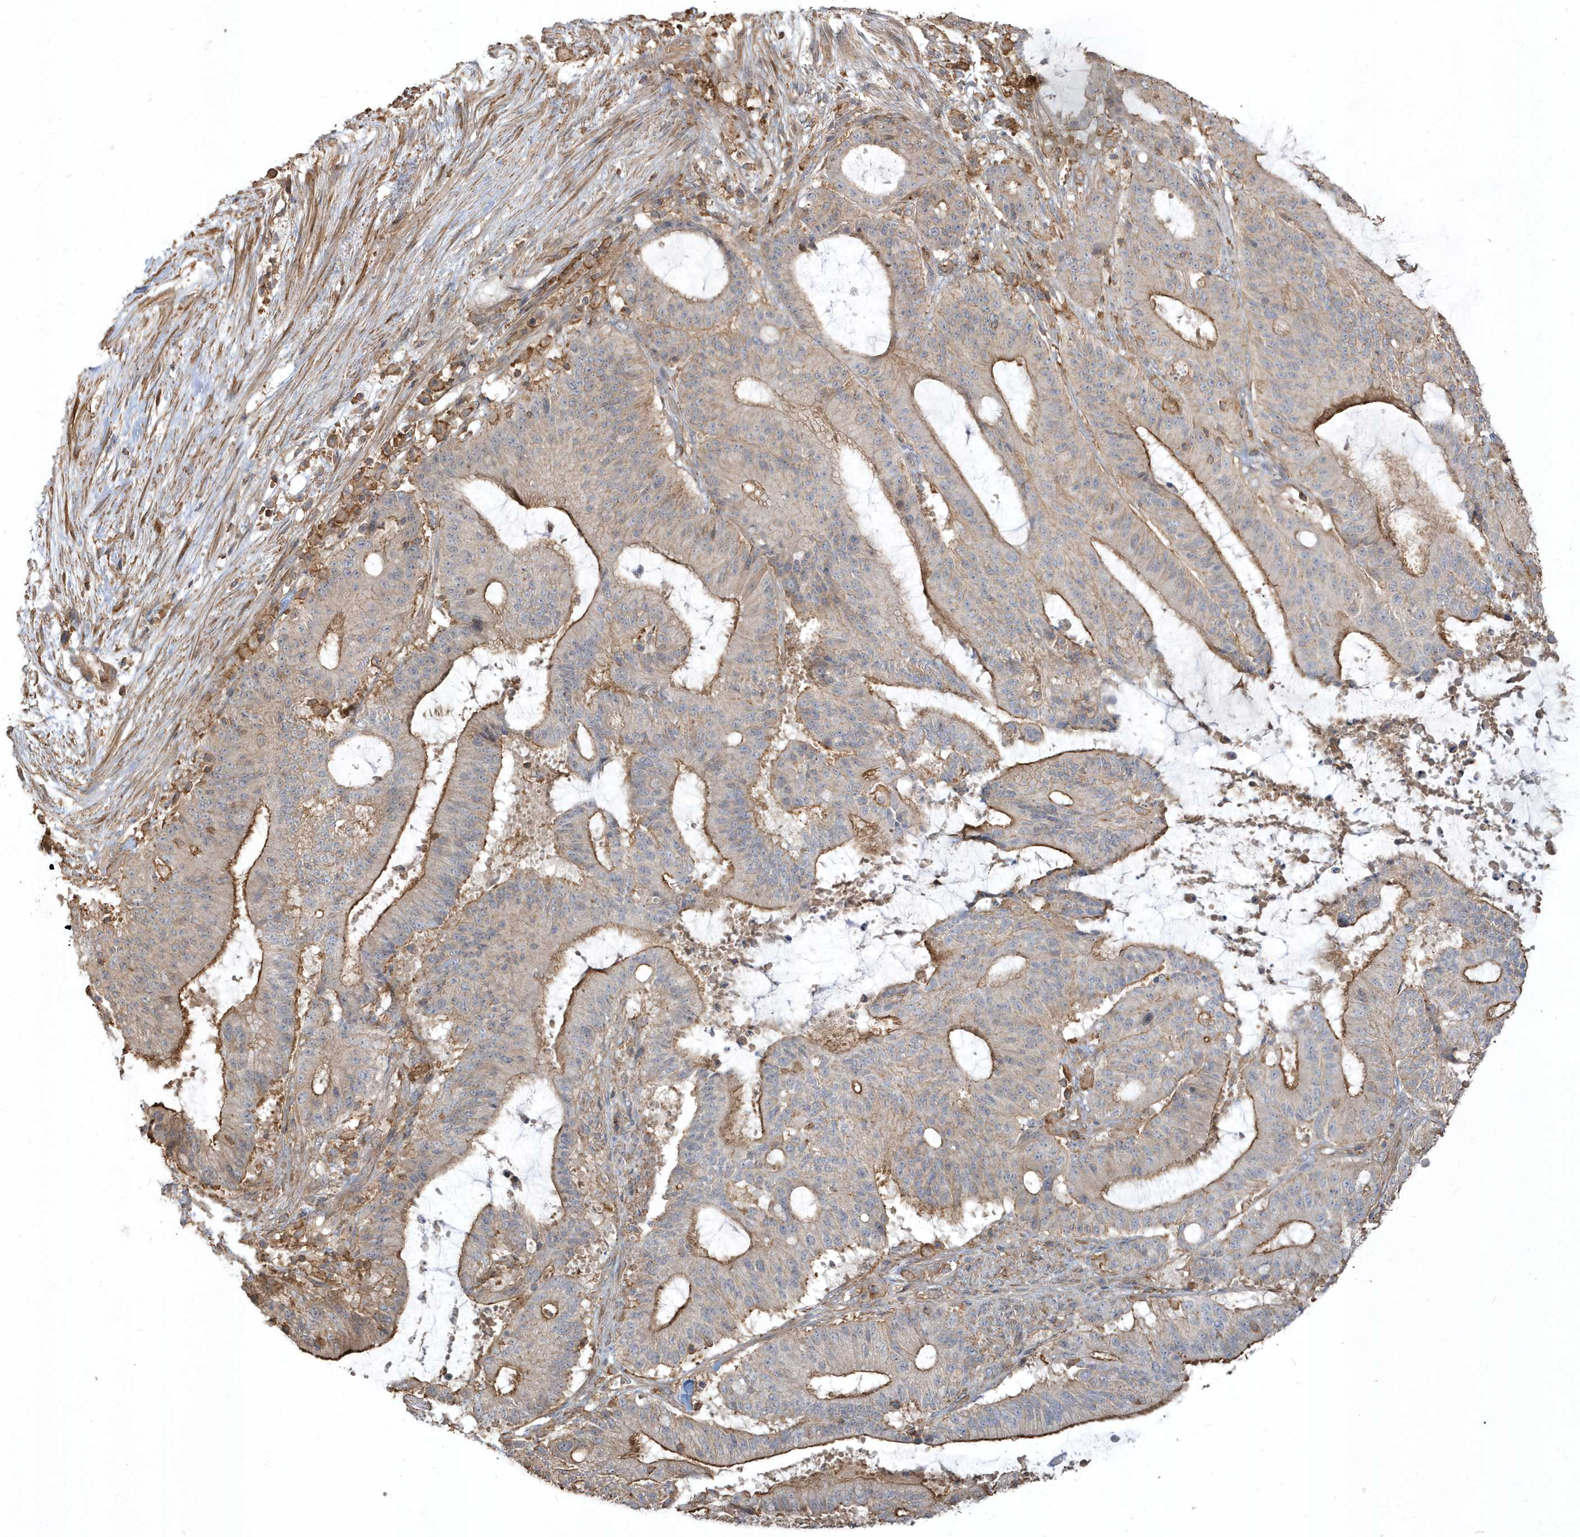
{"staining": {"intensity": "moderate", "quantity": "25%-75%", "location": "cytoplasmic/membranous"}, "tissue": "liver cancer", "cell_type": "Tumor cells", "image_type": "cancer", "snomed": [{"axis": "morphology", "description": "Normal tissue, NOS"}, {"axis": "morphology", "description": "Cholangiocarcinoma"}, {"axis": "topography", "description": "Liver"}, {"axis": "topography", "description": "Peripheral nerve tissue"}], "caption": "Moderate cytoplasmic/membranous staining for a protein is appreciated in approximately 25%-75% of tumor cells of liver cholangiocarcinoma using IHC.", "gene": "ZBTB8A", "patient": {"sex": "female", "age": 73}}